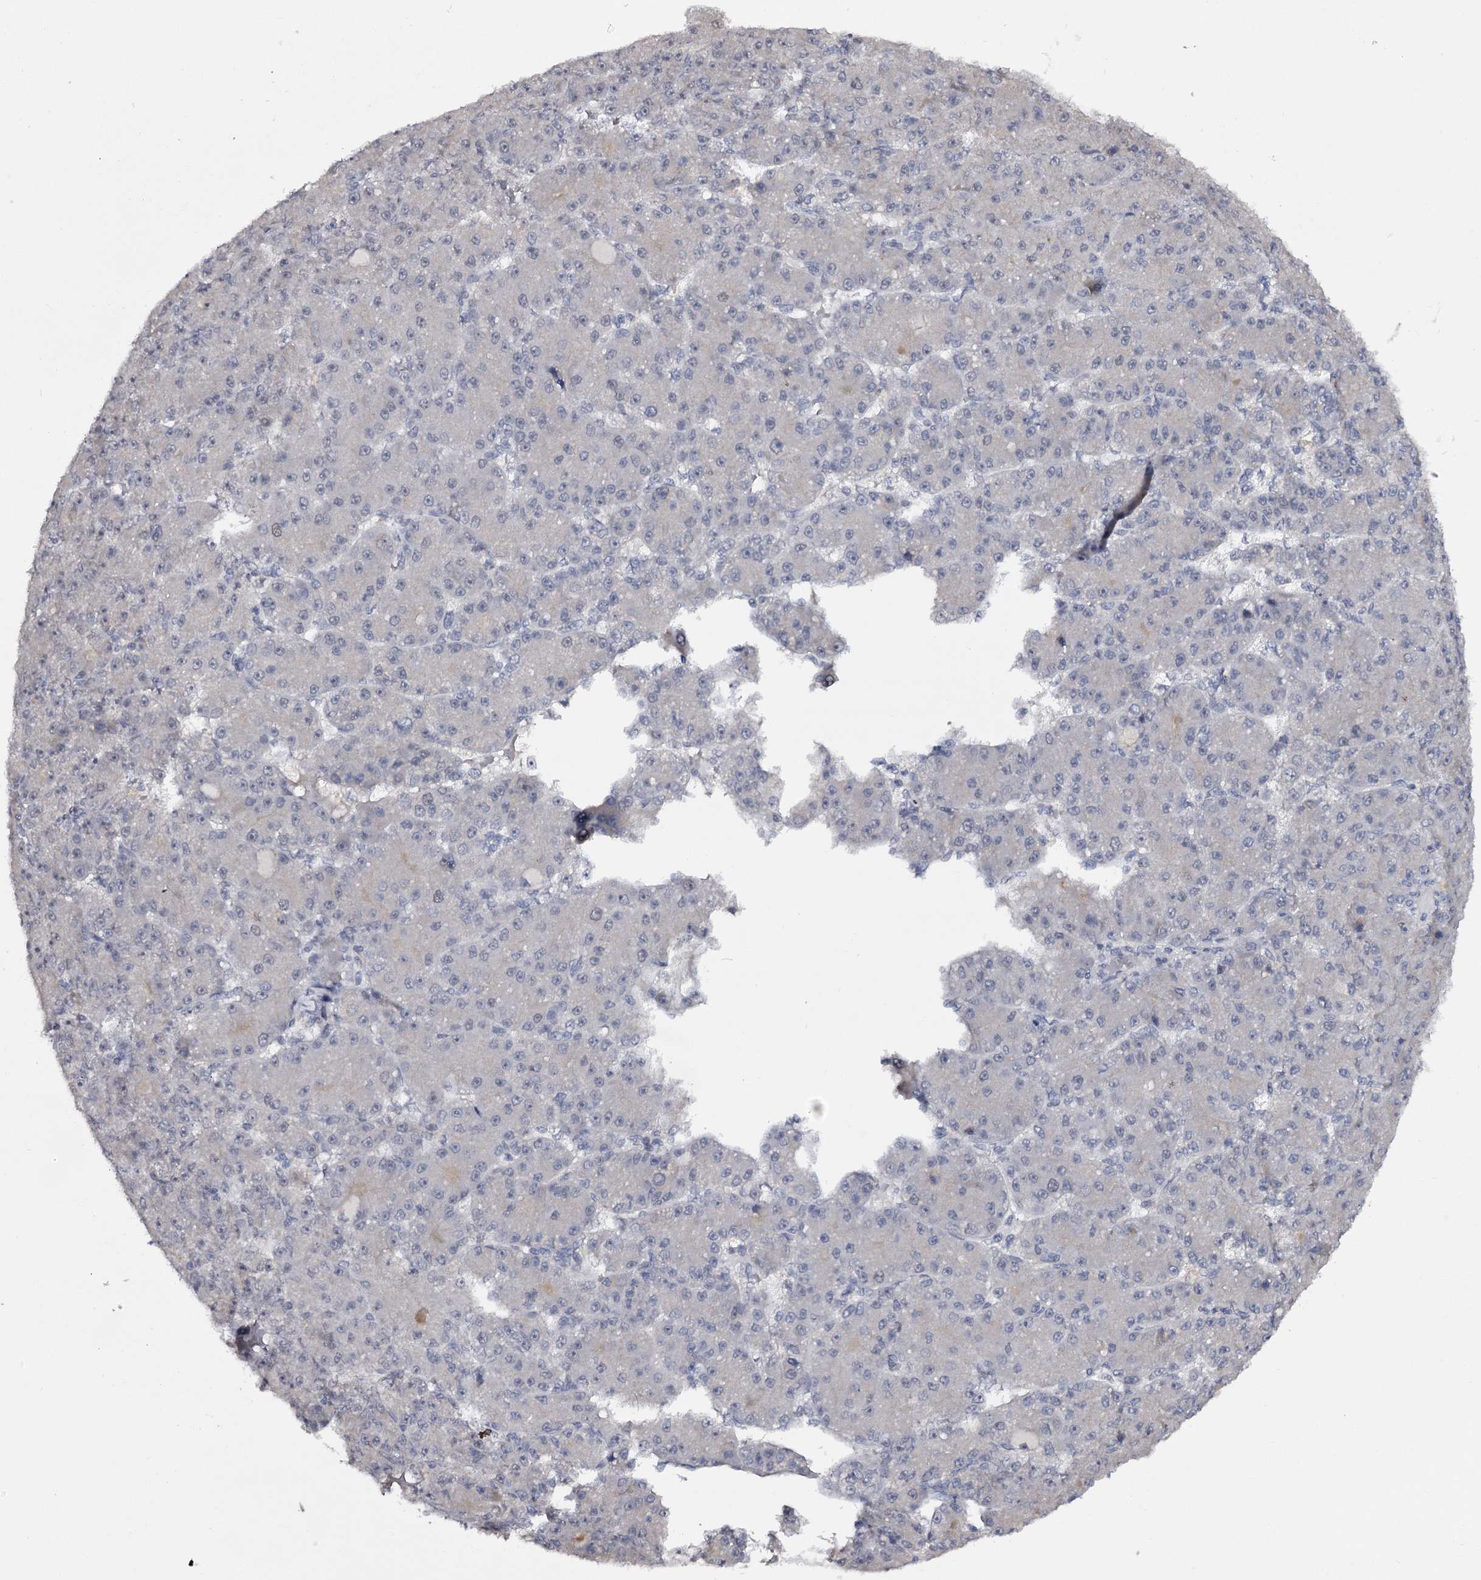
{"staining": {"intensity": "negative", "quantity": "none", "location": "none"}, "tissue": "liver cancer", "cell_type": "Tumor cells", "image_type": "cancer", "snomed": [{"axis": "morphology", "description": "Carcinoma, Hepatocellular, NOS"}, {"axis": "topography", "description": "Liver"}], "caption": "High magnification brightfield microscopy of liver cancer stained with DAB (3,3'-diaminobenzidine) (brown) and counterstained with hematoxylin (blue): tumor cells show no significant staining. (IHC, brightfield microscopy, high magnification).", "gene": "GTSF1", "patient": {"sex": "male", "age": 67}}